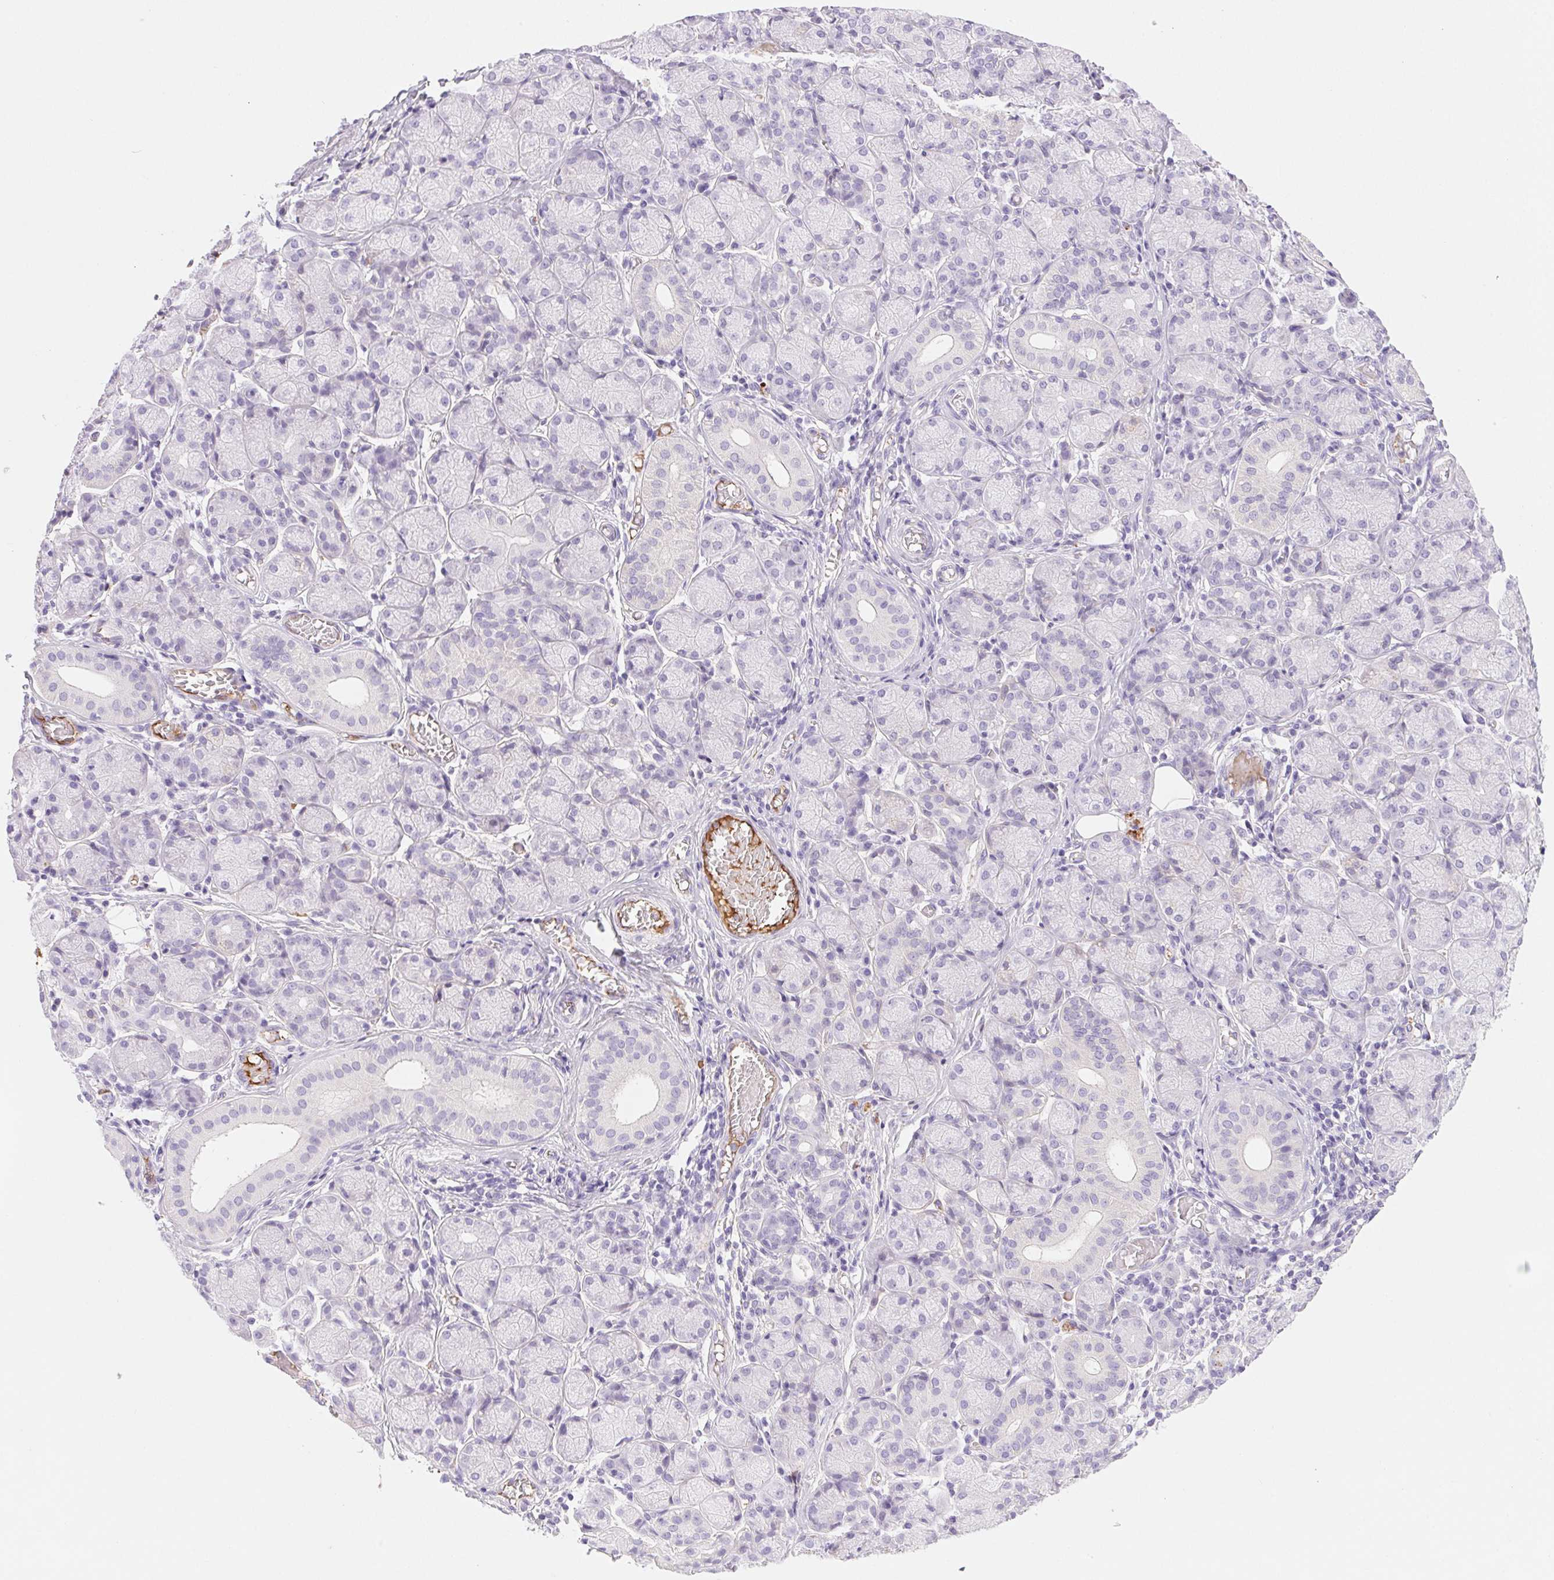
{"staining": {"intensity": "negative", "quantity": "none", "location": "none"}, "tissue": "salivary gland", "cell_type": "Glandular cells", "image_type": "normal", "snomed": [{"axis": "morphology", "description": "Normal tissue, NOS"}, {"axis": "topography", "description": "Salivary gland"}, {"axis": "topography", "description": "Peripheral nerve tissue"}], "caption": "Protein analysis of unremarkable salivary gland exhibits no significant staining in glandular cells. Brightfield microscopy of immunohistochemistry stained with DAB (3,3'-diaminobenzidine) (brown) and hematoxylin (blue), captured at high magnification.", "gene": "FGA", "patient": {"sex": "female", "age": 24}}